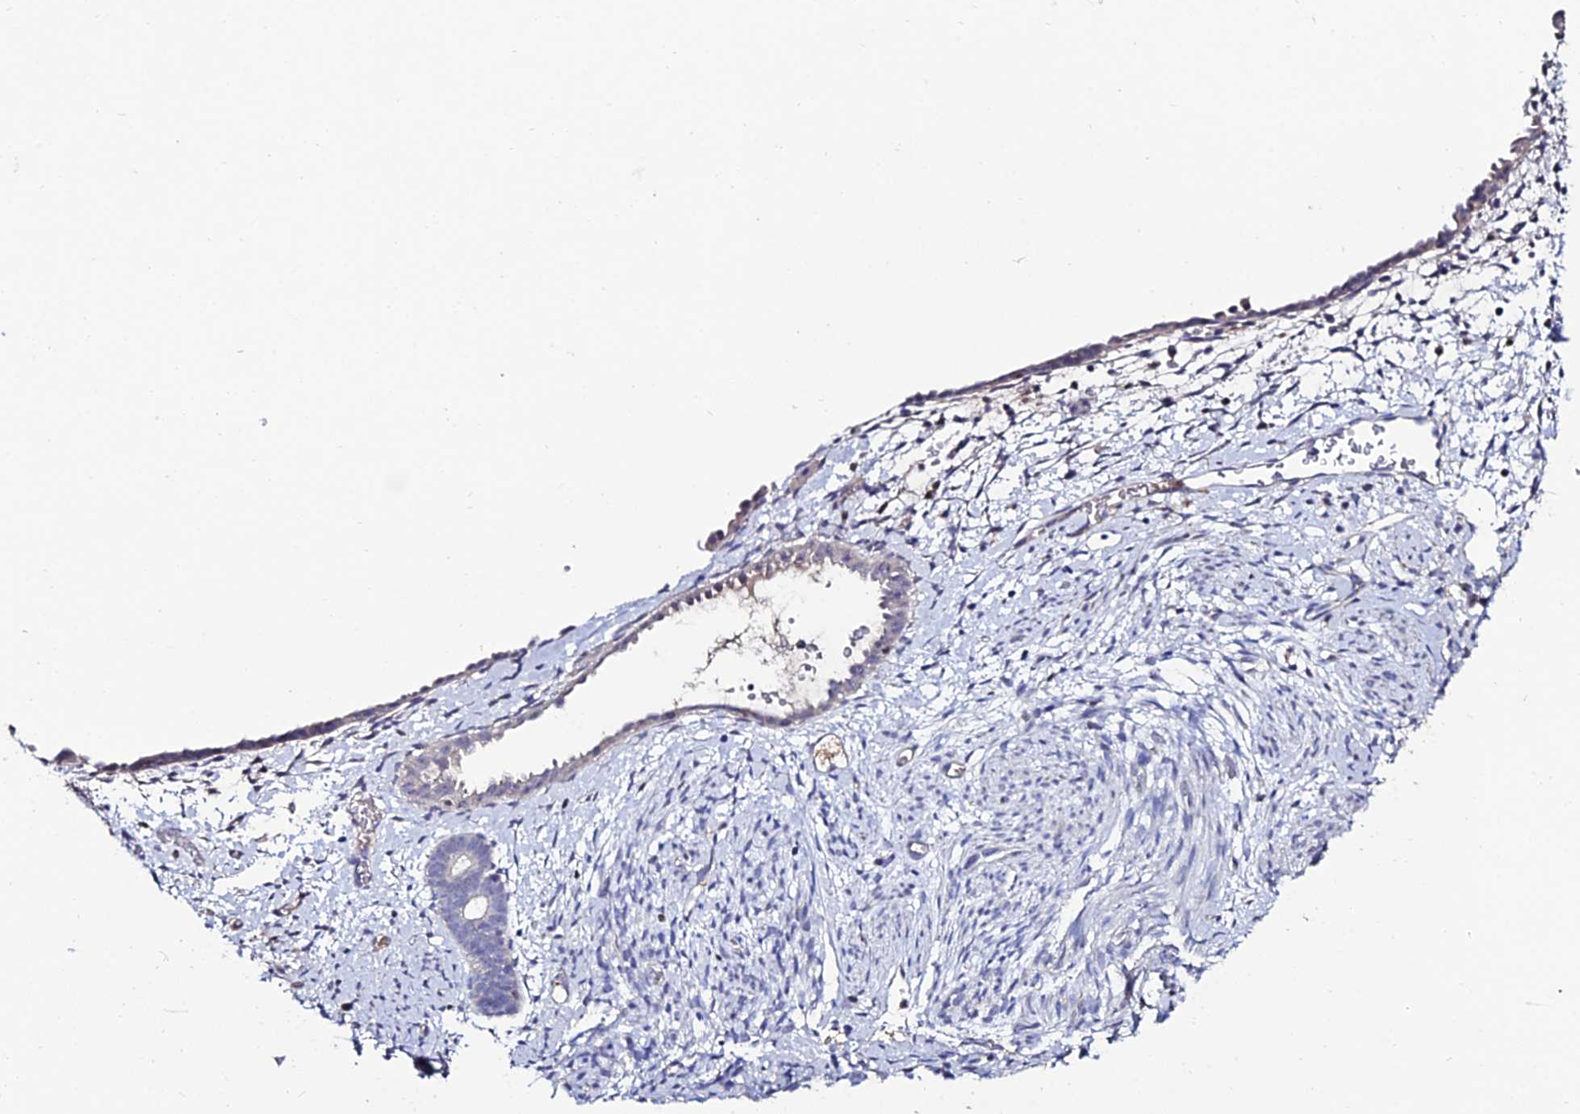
{"staining": {"intensity": "negative", "quantity": "none", "location": "none"}, "tissue": "endometrium", "cell_type": "Cells in endometrial stroma", "image_type": "normal", "snomed": [{"axis": "morphology", "description": "Normal tissue, NOS"}, {"axis": "morphology", "description": "Adenocarcinoma, NOS"}, {"axis": "topography", "description": "Endometrium"}], "caption": "Endometrium was stained to show a protein in brown. There is no significant expression in cells in endometrial stroma. Nuclei are stained in blue.", "gene": "ESRRG", "patient": {"sex": "female", "age": 57}}